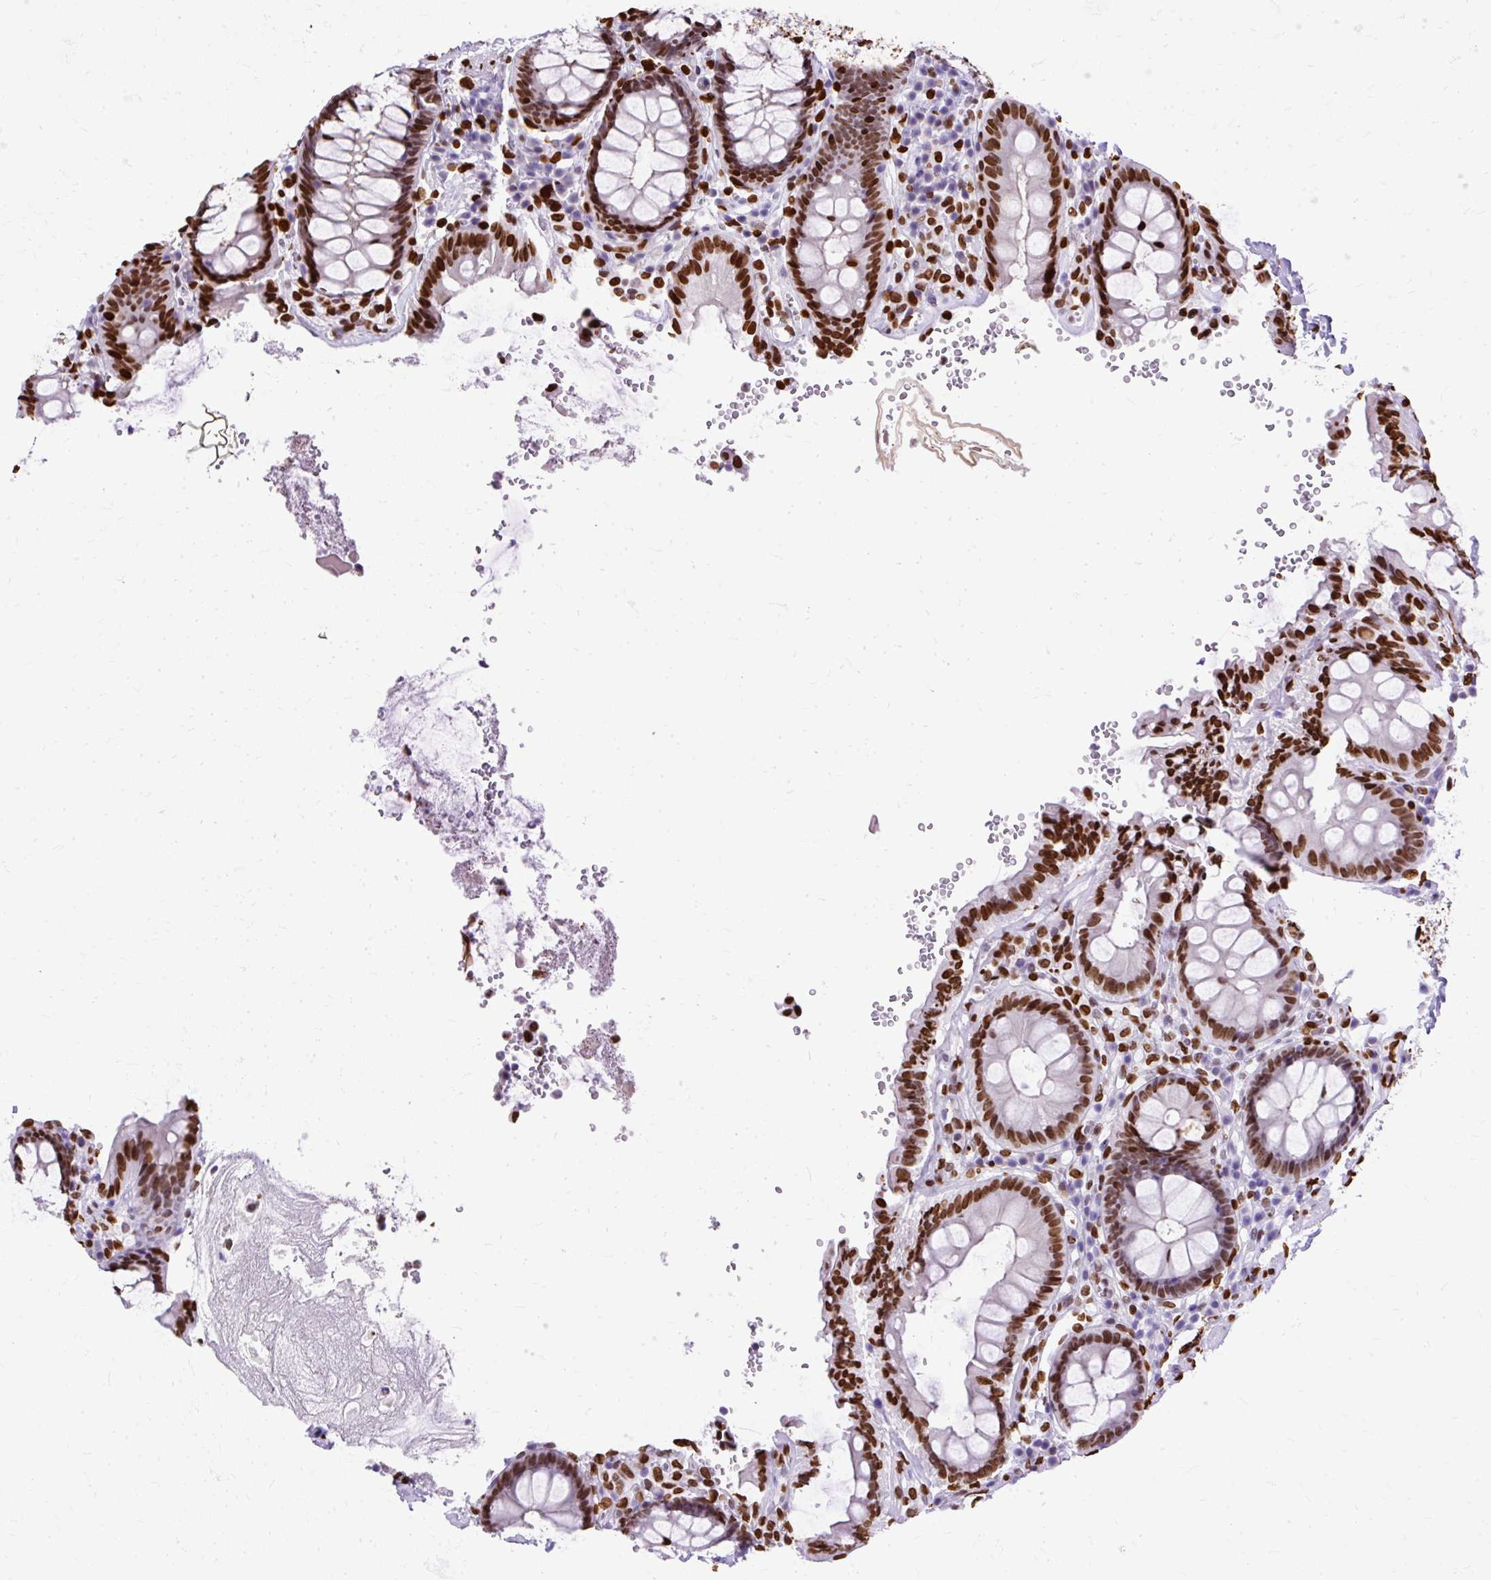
{"staining": {"intensity": "strong", "quantity": ">75%", "location": "nuclear"}, "tissue": "colon", "cell_type": "Endothelial cells", "image_type": "normal", "snomed": [{"axis": "morphology", "description": "Normal tissue, NOS"}, {"axis": "topography", "description": "Colon"}], "caption": "Protein expression analysis of benign colon displays strong nuclear positivity in about >75% of endothelial cells.", "gene": "TMEM184C", "patient": {"sex": "male", "age": 84}}